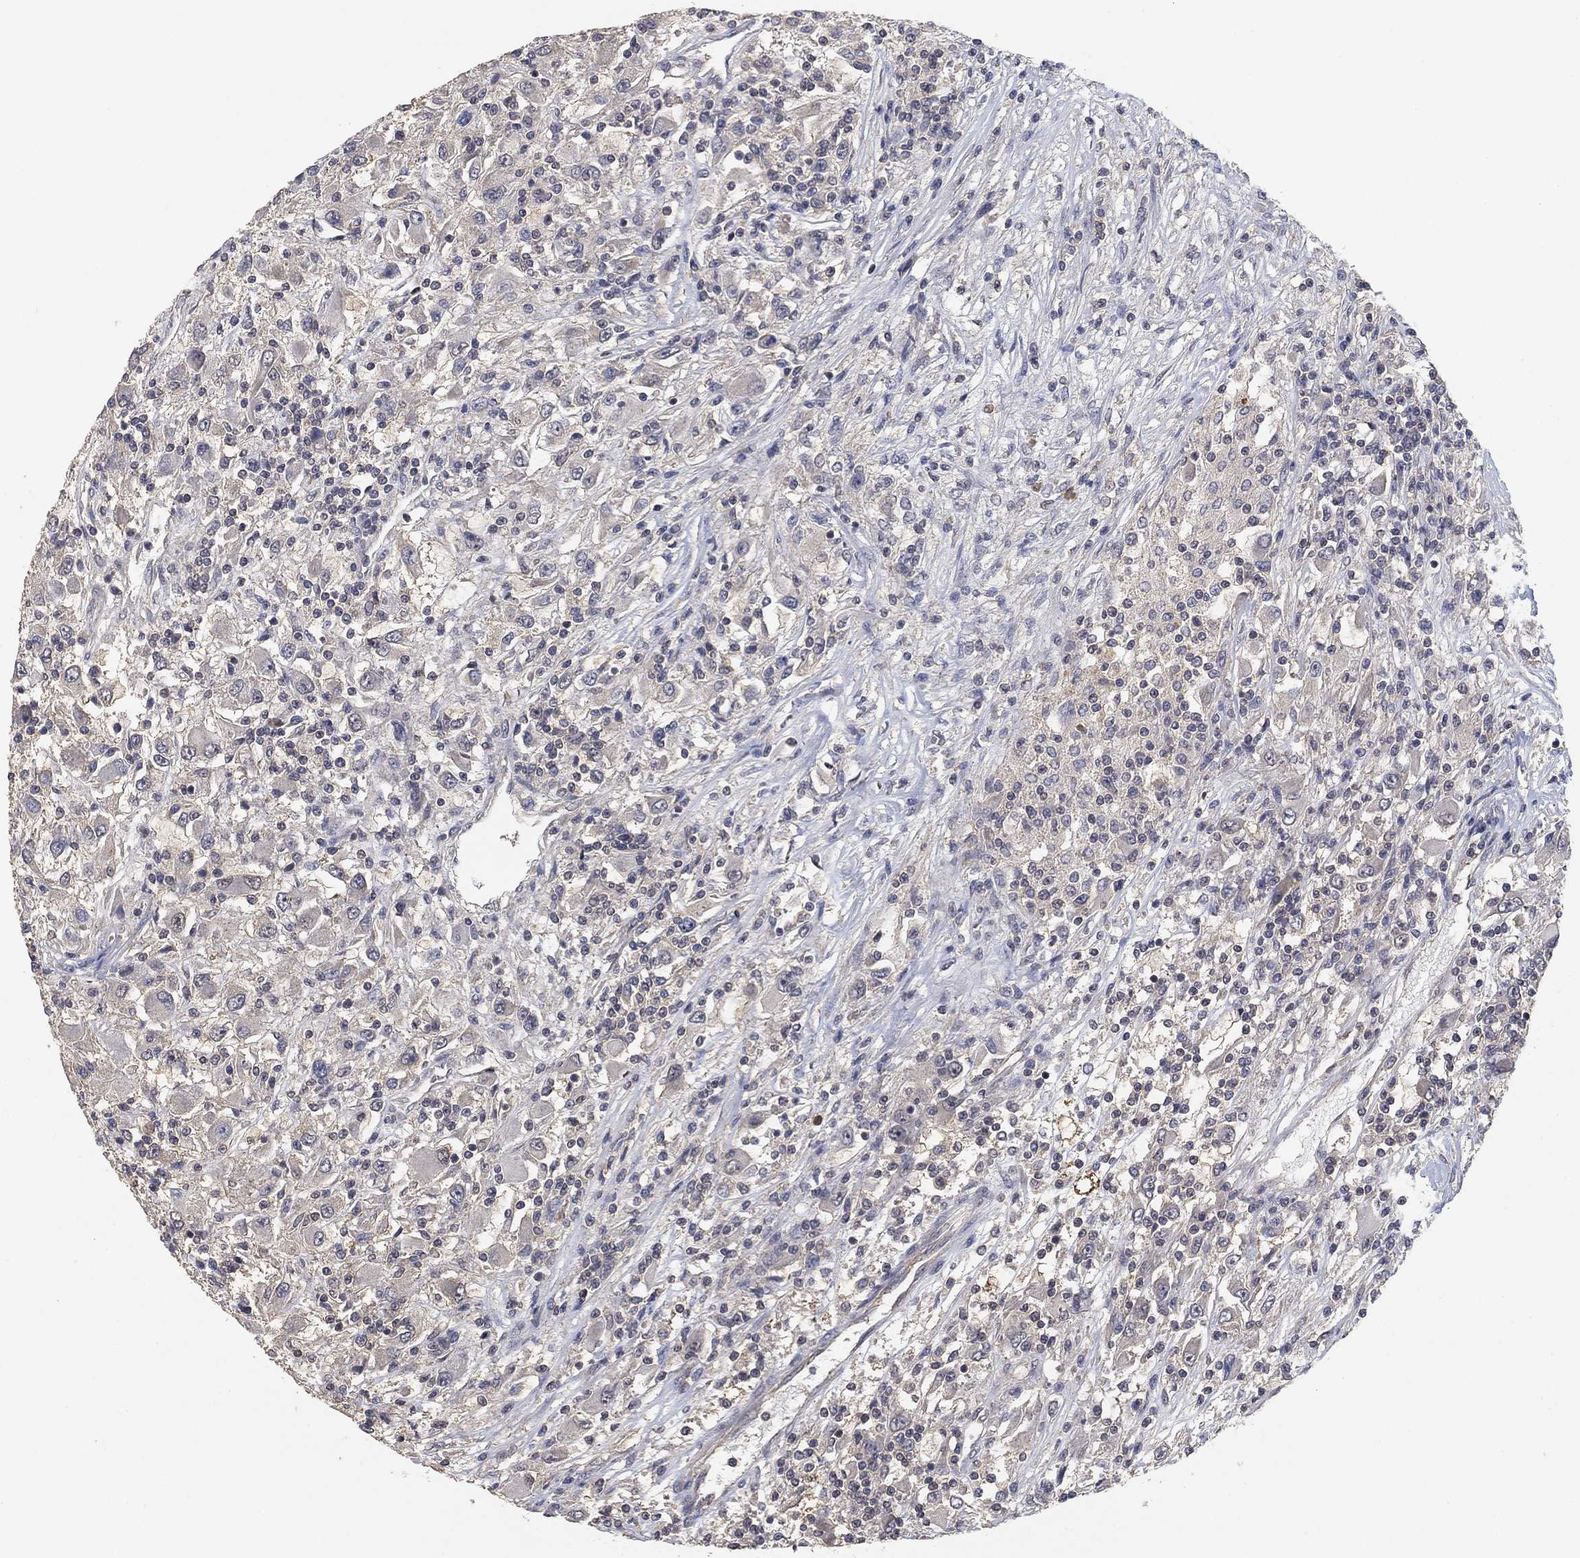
{"staining": {"intensity": "negative", "quantity": "none", "location": "none"}, "tissue": "renal cancer", "cell_type": "Tumor cells", "image_type": "cancer", "snomed": [{"axis": "morphology", "description": "Adenocarcinoma, NOS"}, {"axis": "topography", "description": "Kidney"}], "caption": "Immunohistochemical staining of human adenocarcinoma (renal) reveals no significant positivity in tumor cells. Nuclei are stained in blue.", "gene": "CCDC43", "patient": {"sex": "female", "age": 67}}